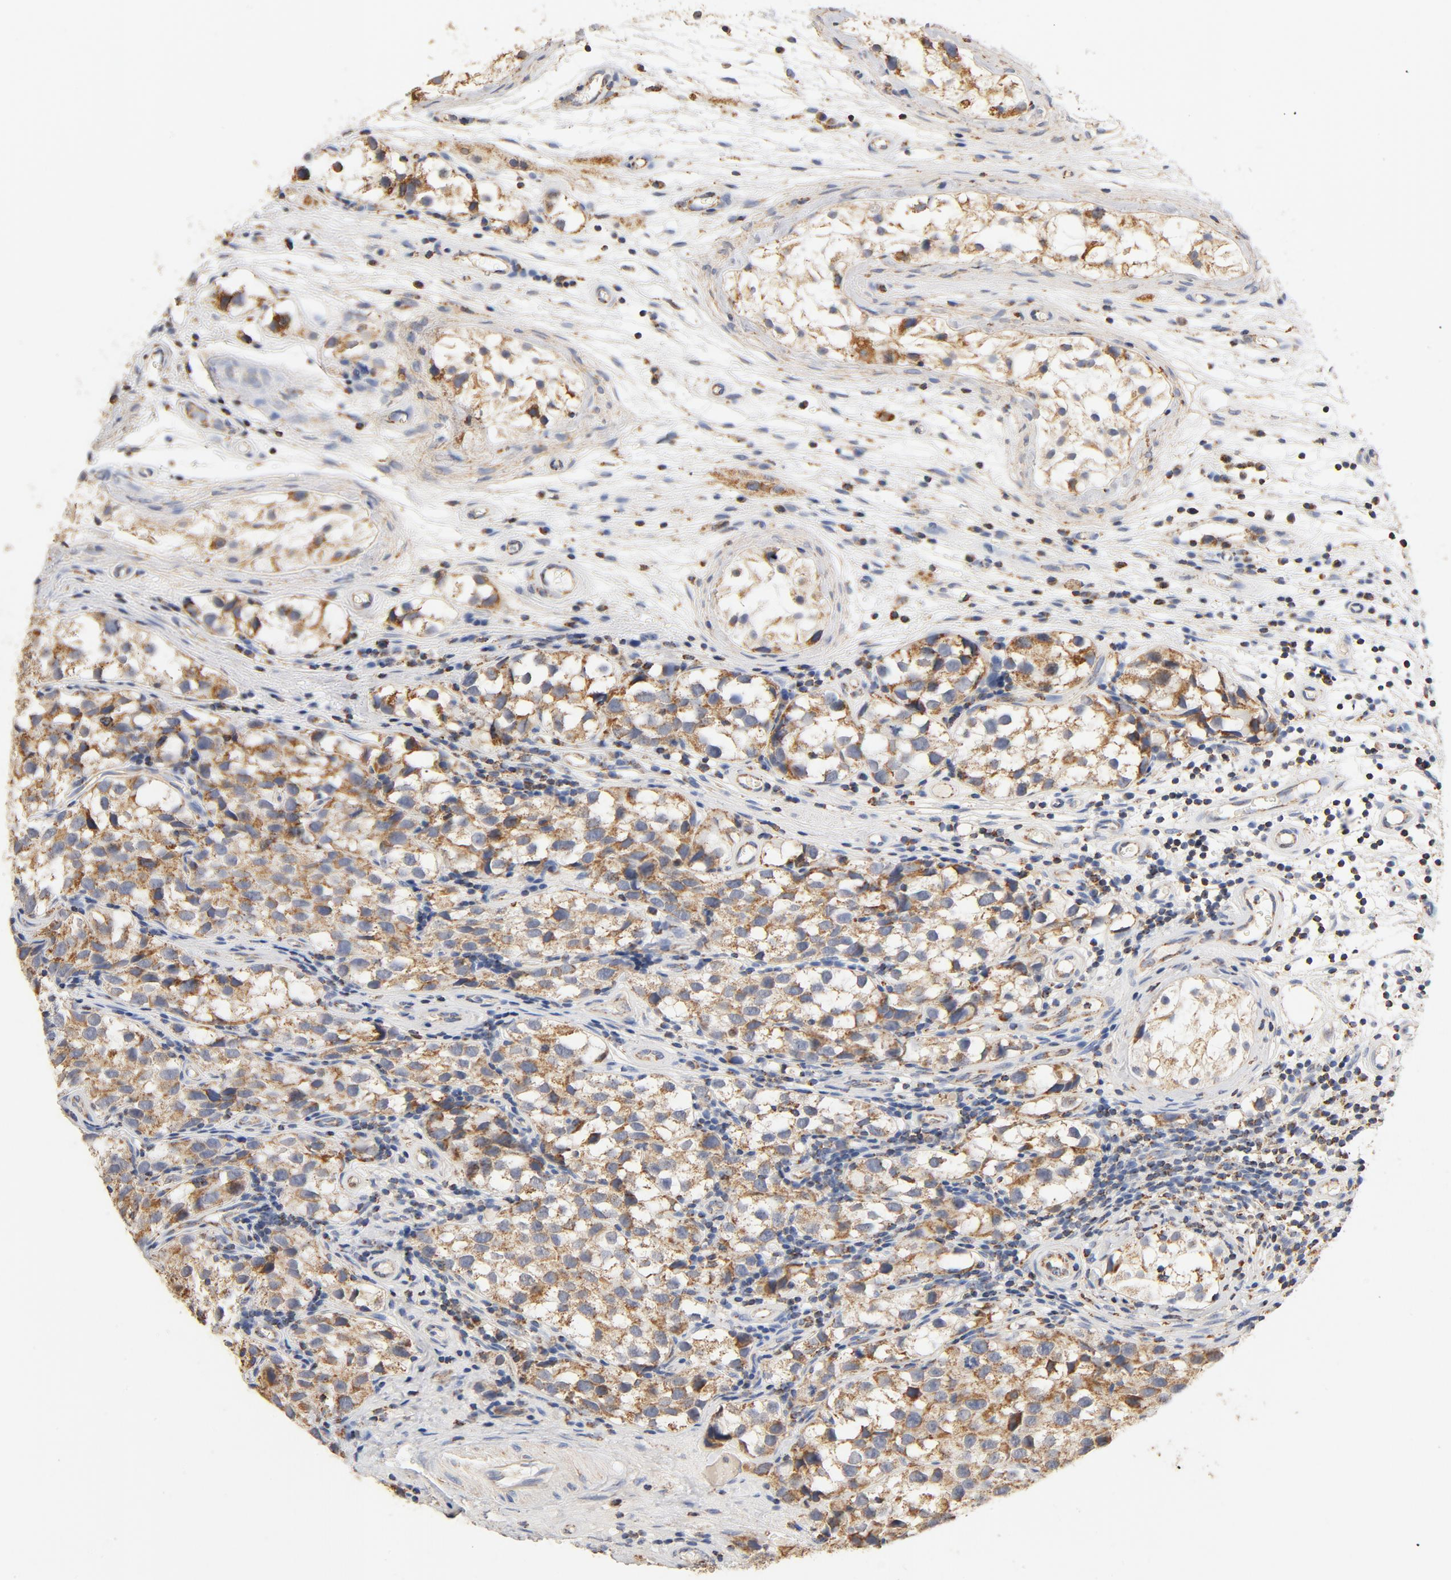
{"staining": {"intensity": "moderate", "quantity": ">75%", "location": "cytoplasmic/membranous"}, "tissue": "testis cancer", "cell_type": "Tumor cells", "image_type": "cancer", "snomed": [{"axis": "morphology", "description": "Seminoma, NOS"}, {"axis": "topography", "description": "Testis"}], "caption": "Tumor cells show medium levels of moderate cytoplasmic/membranous expression in approximately >75% of cells in testis cancer (seminoma).", "gene": "COX4I1", "patient": {"sex": "male", "age": 39}}